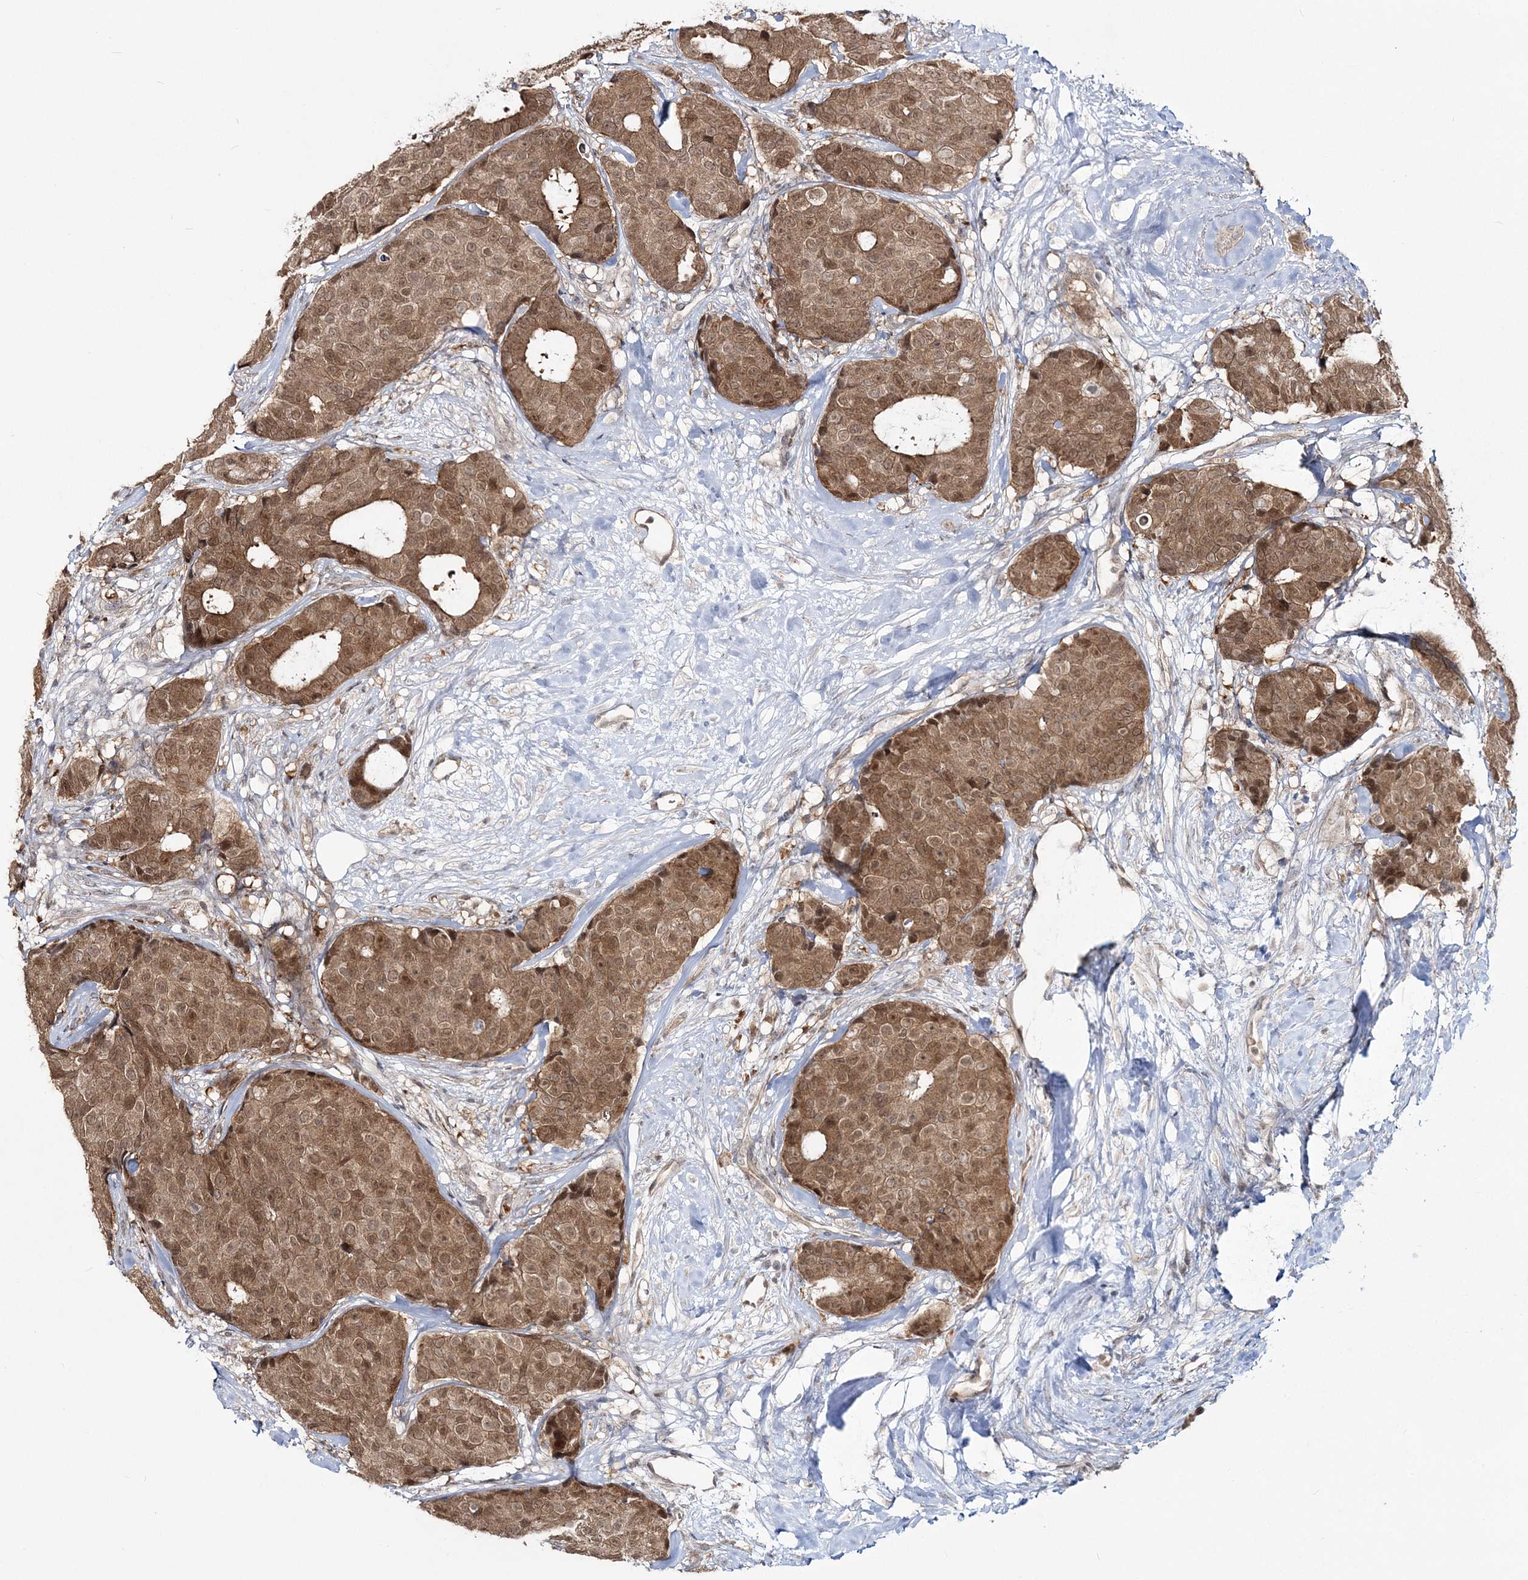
{"staining": {"intensity": "moderate", "quantity": ">75%", "location": "cytoplasmic/membranous,nuclear"}, "tissue": "breast cancer", "cell_type": "Tumor cells", "image_type": "cancer", "snomed": [{"axis": "morphology", "description": "Duct carcinoma"}, {"axis": "topography", "description": "Breast"}], "caption": "This photomicrograph exhibits immunohistochemistry (IHC) staining of human breast cancer, with medium moderate cytoplasmic/membranous and nuclear staining in approximately >75% of tumor cells.", "gene": "ZFAND6", "patient": {"sex": "female", "age": 75}}